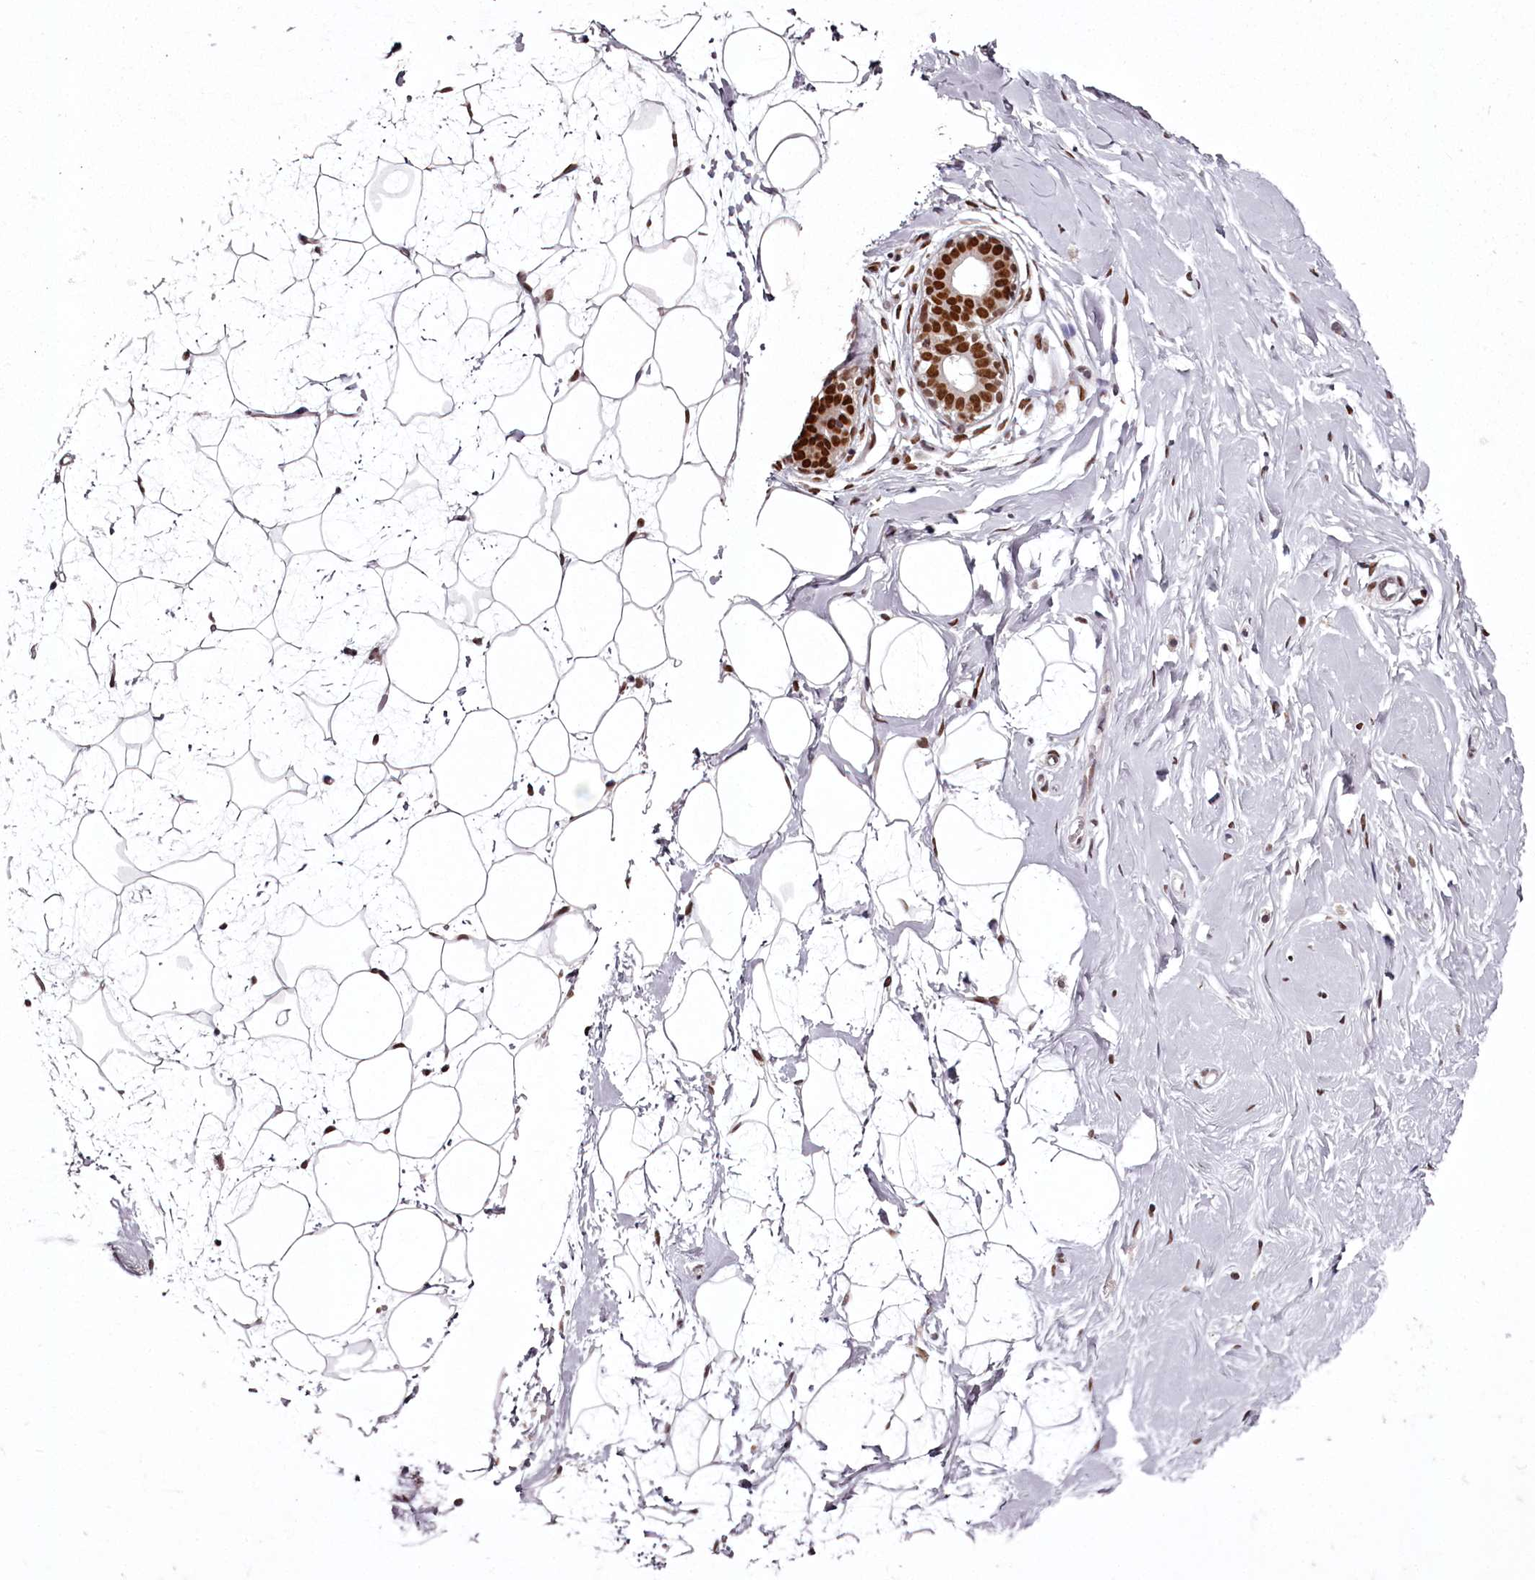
{"staining": {"intensity": "strong", "quantity": ">75%", "location": "nuclear"}, "tissue": "breast", "cell_type": "Adipocytes", "image_type": "normal", "snomed": [{"axis": "morphology", "description": "Normal tissue, NOS"}, {"axis": "morphology", "description": "Adenoma, NOS"}, {"axis": "topography", "description": "Breast"}], "caption": "This is a micrograph of immunohistochemistry (IHC) staining of normal breast, which shows strong expression in the nuclear of adipocytes.", "gene": "PSPC1", "patient": {"sex": "female", "age": 23}}